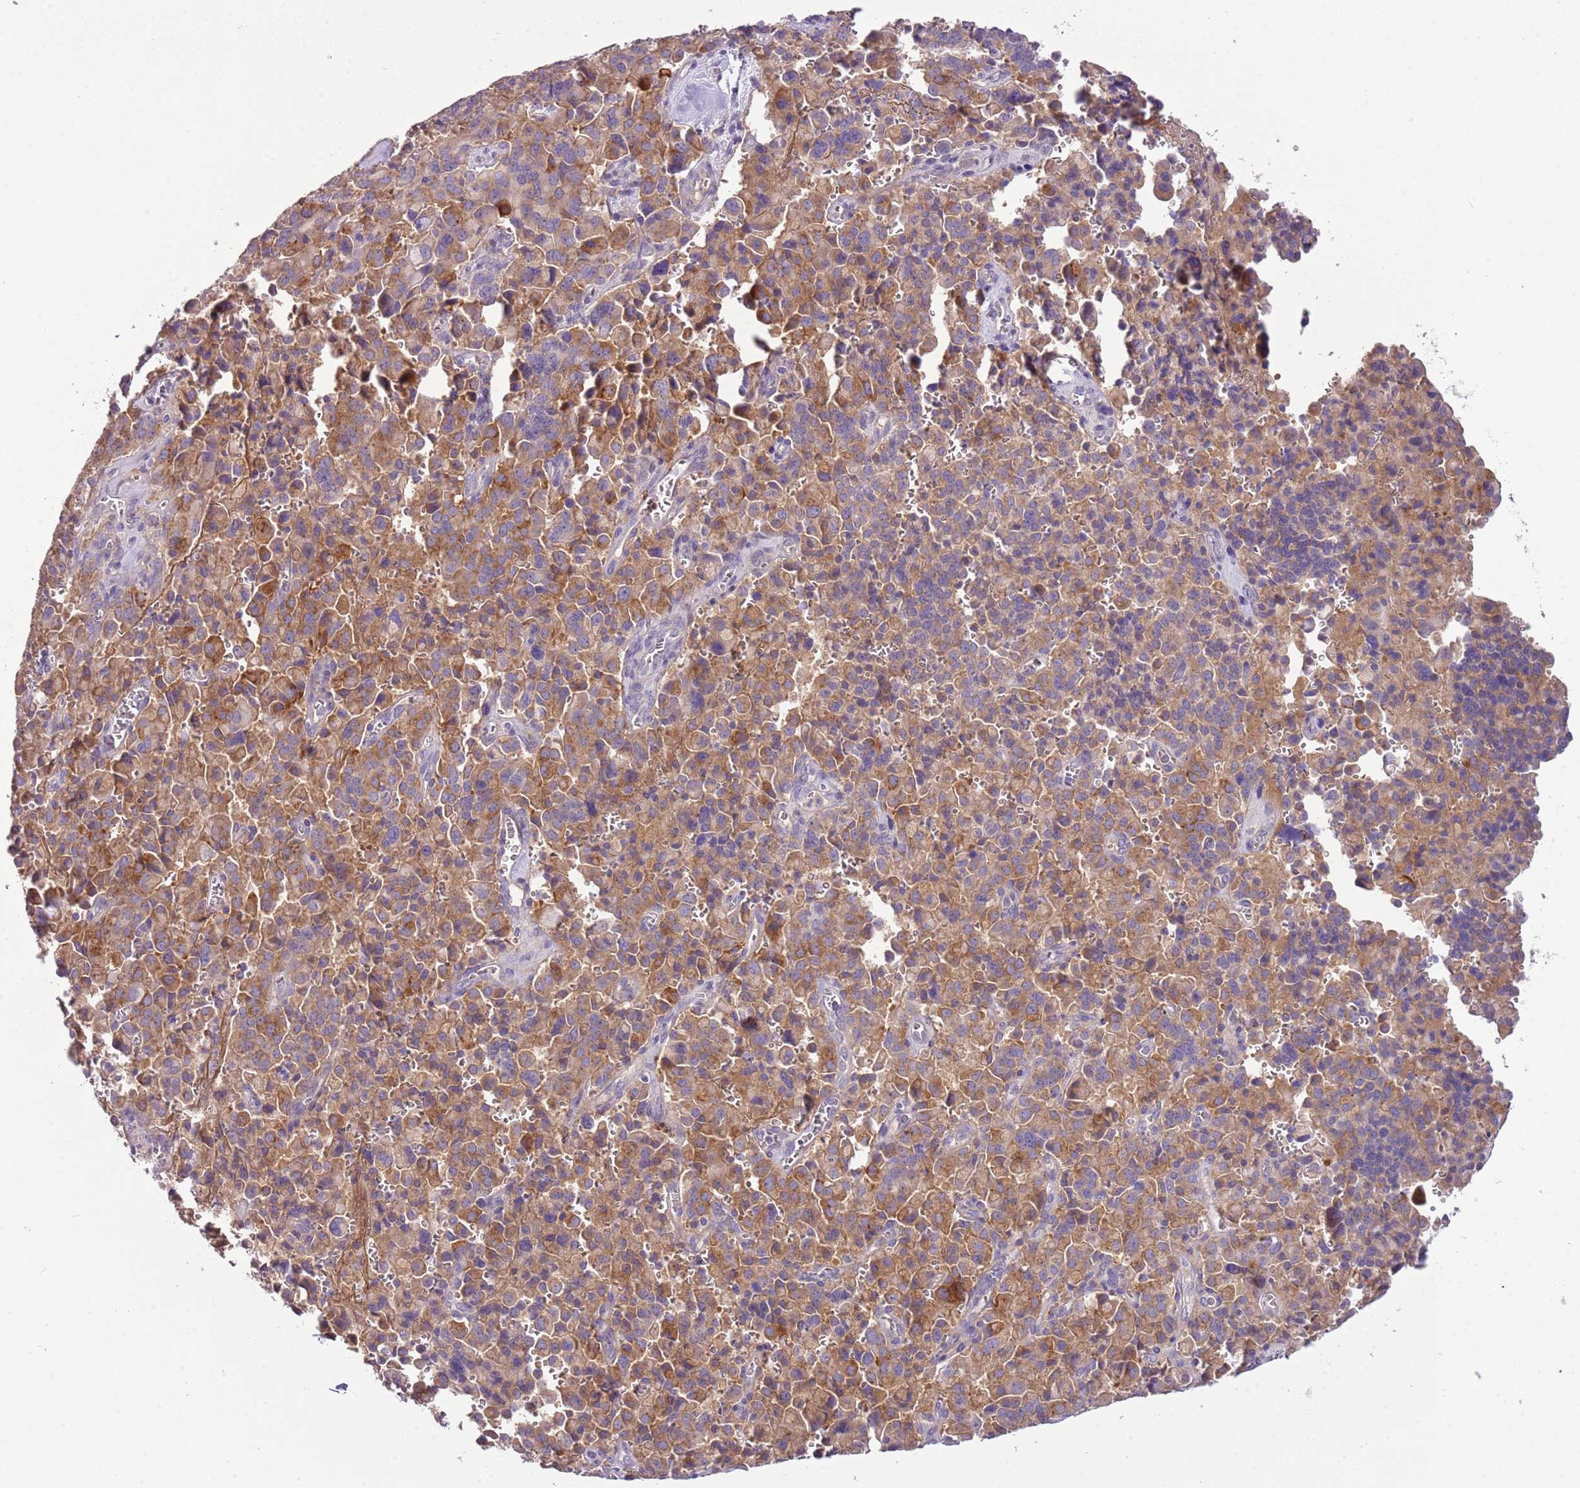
{"staining": {"intensity": "moderate", "quantity": ">75%", "location": "cytoplasmic/membranous"}, "tissue": "pancreatic cancer", "cell_type": "Tumor cells", "image_type": "cancer", "snomed": [{"axis": "morphology", "description": "Adenocarcinoma, NOS"}, {"axis": "topography", "description": "Pancreas"}], "caption": "DAB immunohistochemical staining of human pancreatic cancer (adenocarcinoma) displays moderate cytoplasmic/membranous protein expression in about >75% of tumor cells.", "gene": "SCAMP5", "patient": {"sex": "male", "age": 65}}